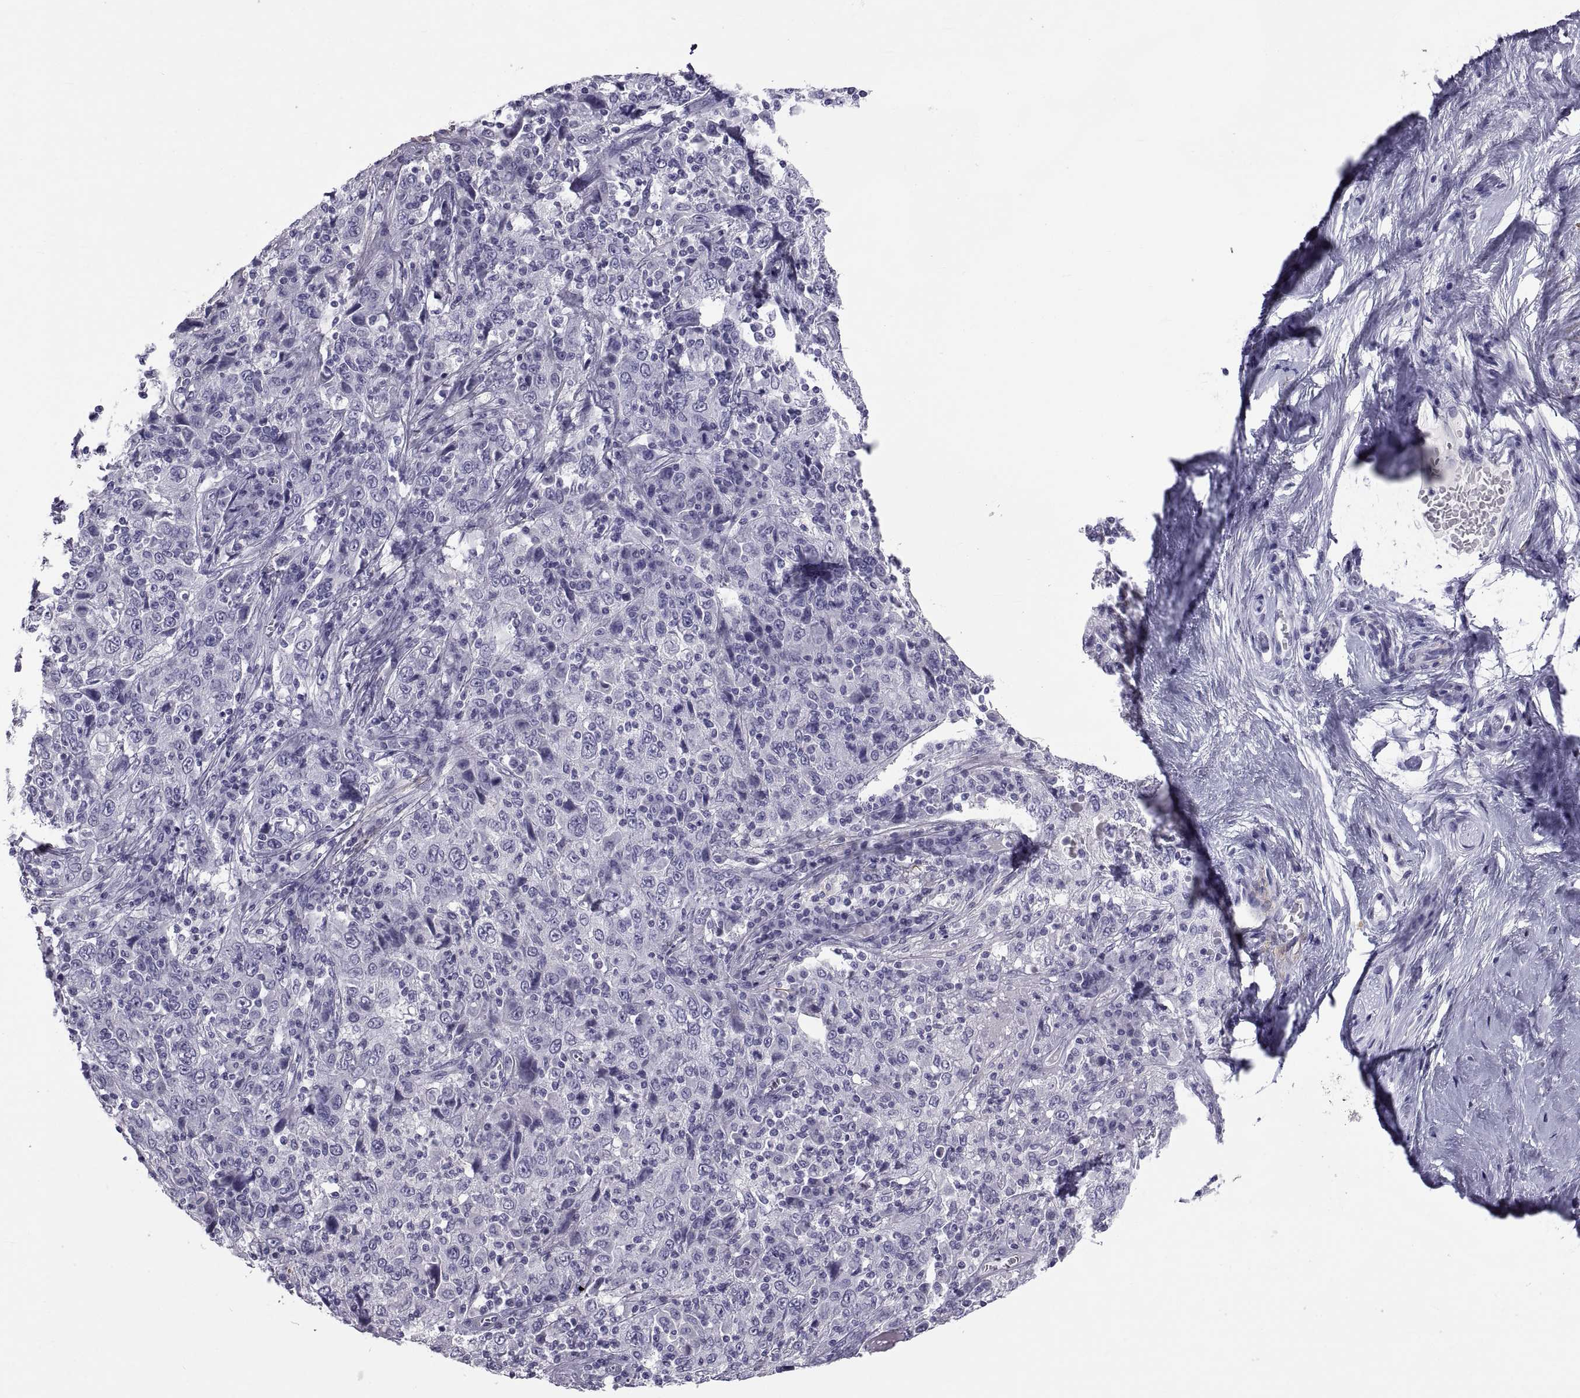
{"staining": {"intensity": "negative", "quantity": "none", "location": "none"}, "tissue": "cervical cancer", "cell_type": "Tumor cells", "image_type": "cancer", "snomed": [{"axis": "morphology", "description": "Squamous cell carcinoma, NOS"}, {"axis": "topography", "description": "Cervix"}], "caption": "Immunohistochemistry micrograph of neoplastic tissue: cervical squamous cell carcinoma stained with DAB exhibits no significant protein positivity in tumor cells. Nuclei are stained in blue.", "gene": "MAGEB1", "patient": {"sex": "female", "age": 46}}